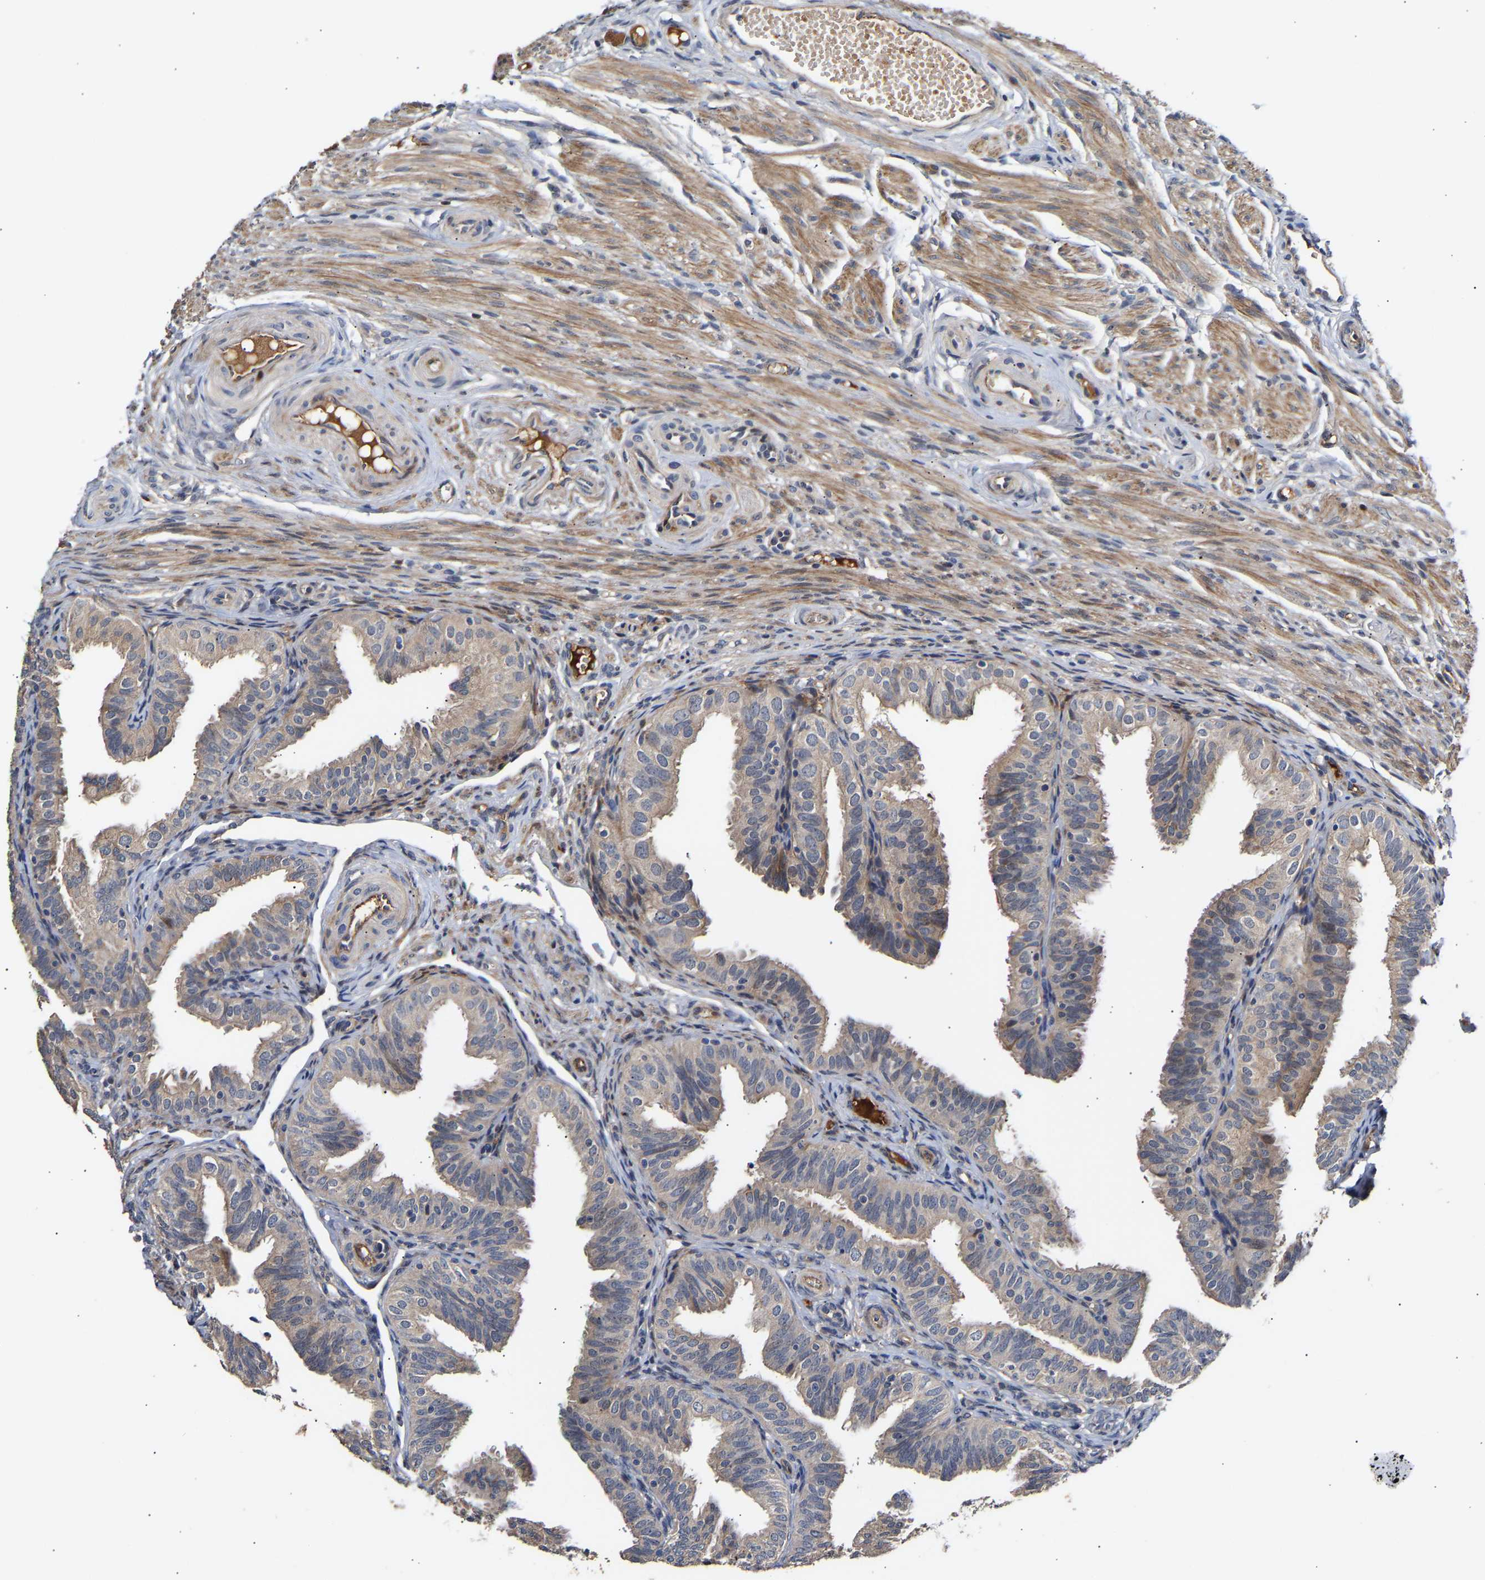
{"staining": {"intensity": "weak", "quantity": "25%-75%", "location": "cytoplasmic/membranous"}, "tissue": "fallopian tube", "cell_type": "Glandular cells", "image_type": "normal", "snomed": [{"axis": "morphology", "description": "Normal tissue, NOS"}, {"axis": "topography", "description": "Fallopian tube"}], "caption": "High-power microscopy captured an immunohistochemistry micrograph of benign fallopian tube, revealing weak cytoplasmic/membranous expression in about 25%-75% of glandular cells. Immunohistochemistry (ihc) stains the protein in brown and the nuclei are stained blue.", "gene": "KASH5", "patient": {"sex": "female", "age": 35}}